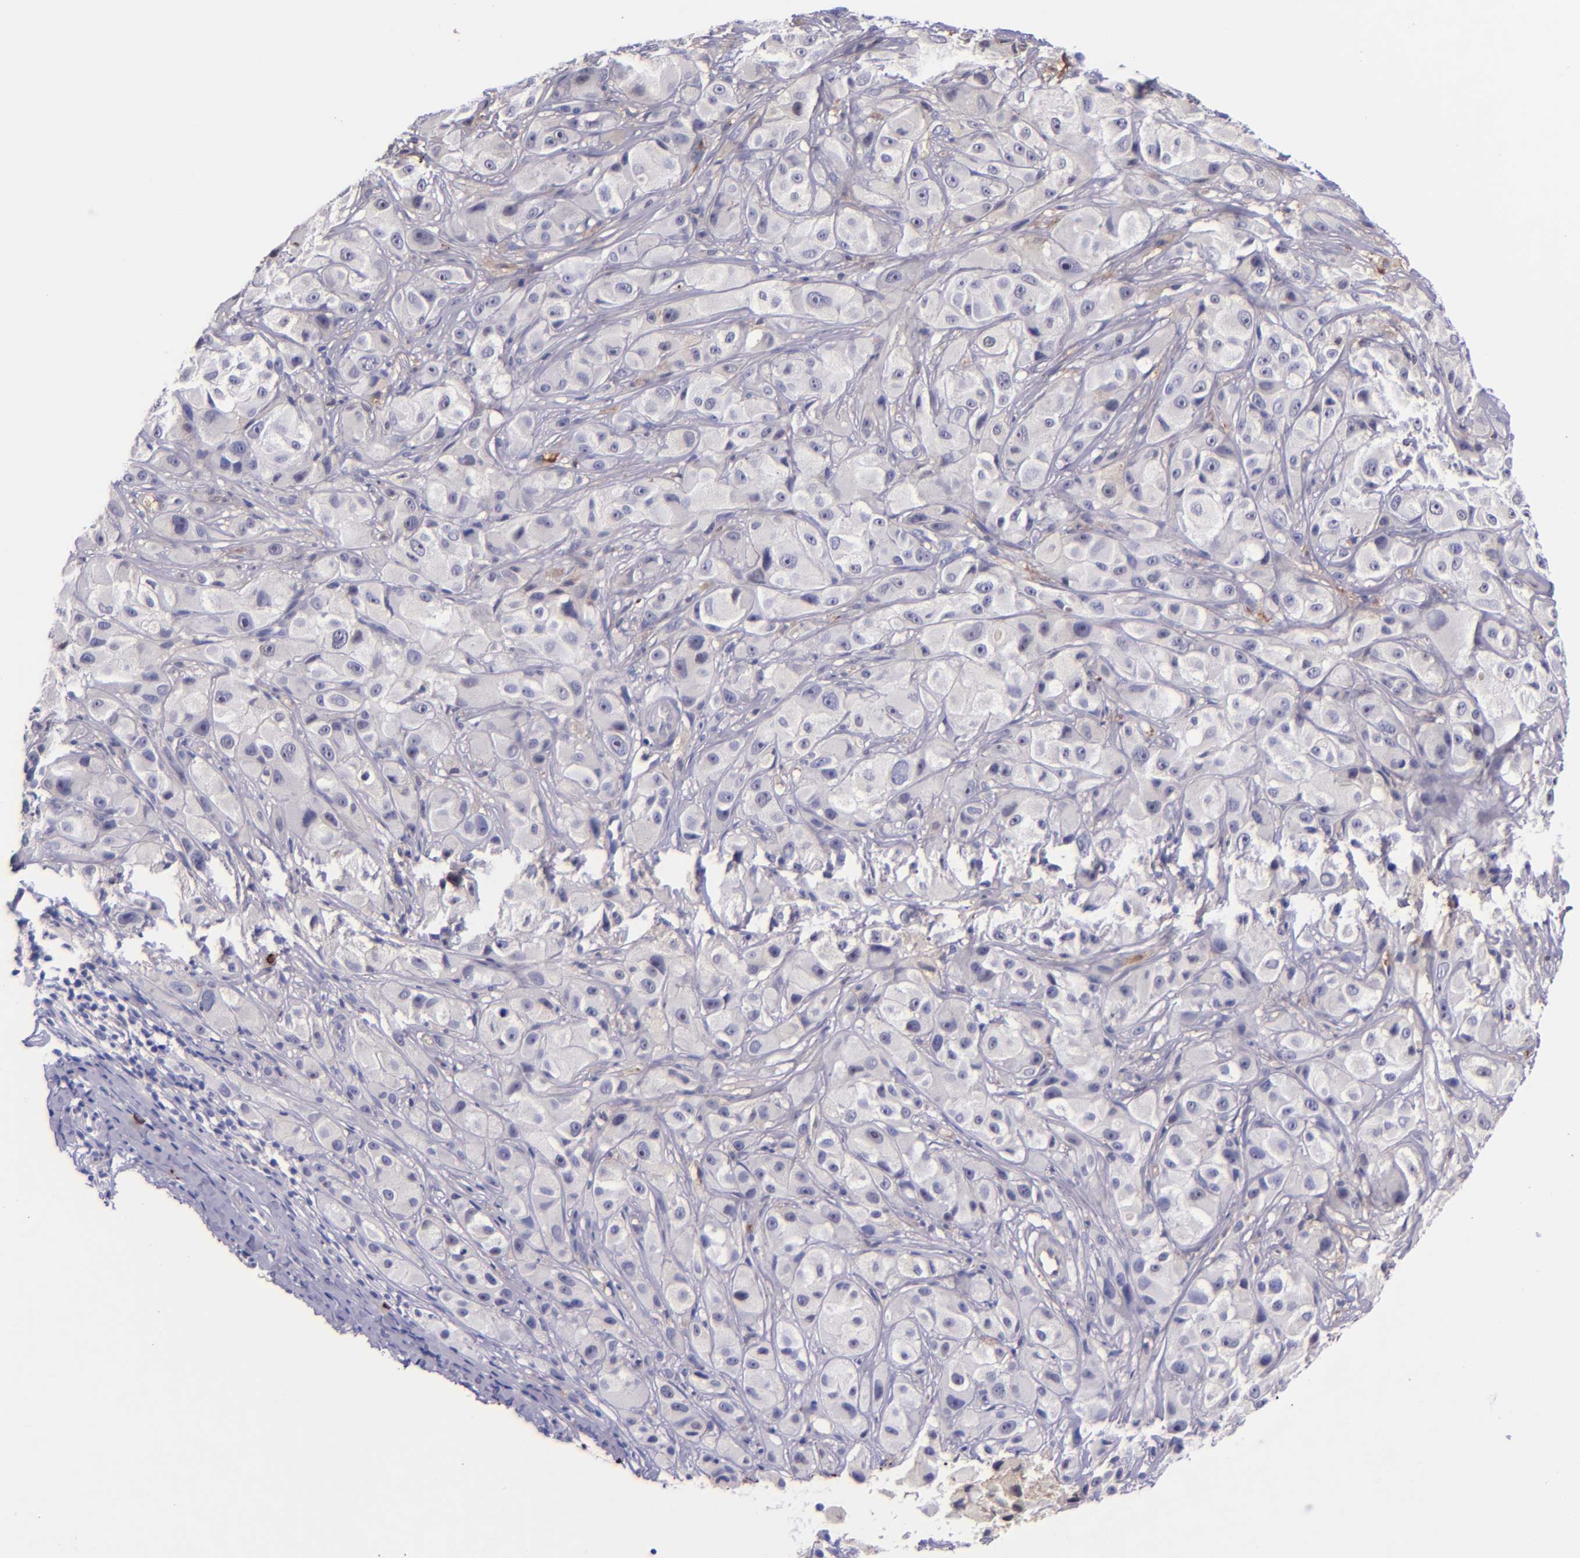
{"staining": {"intensity": "negative", "quantity": "none", "location": "none"}, "tissue": "melanoma", "cell_type": "Tumor cells", "image_type": "cancer", "snomed": [{"axis": "morphology", "description": "Malignant melanoma, NOS"}, {"axis": "topography", "description": "Skin"}], "caption": "Tumor cells are negative for protein expression in human melanoma.", "gene": "KNG1", "patient": {"sex": "male", "age": 56}}